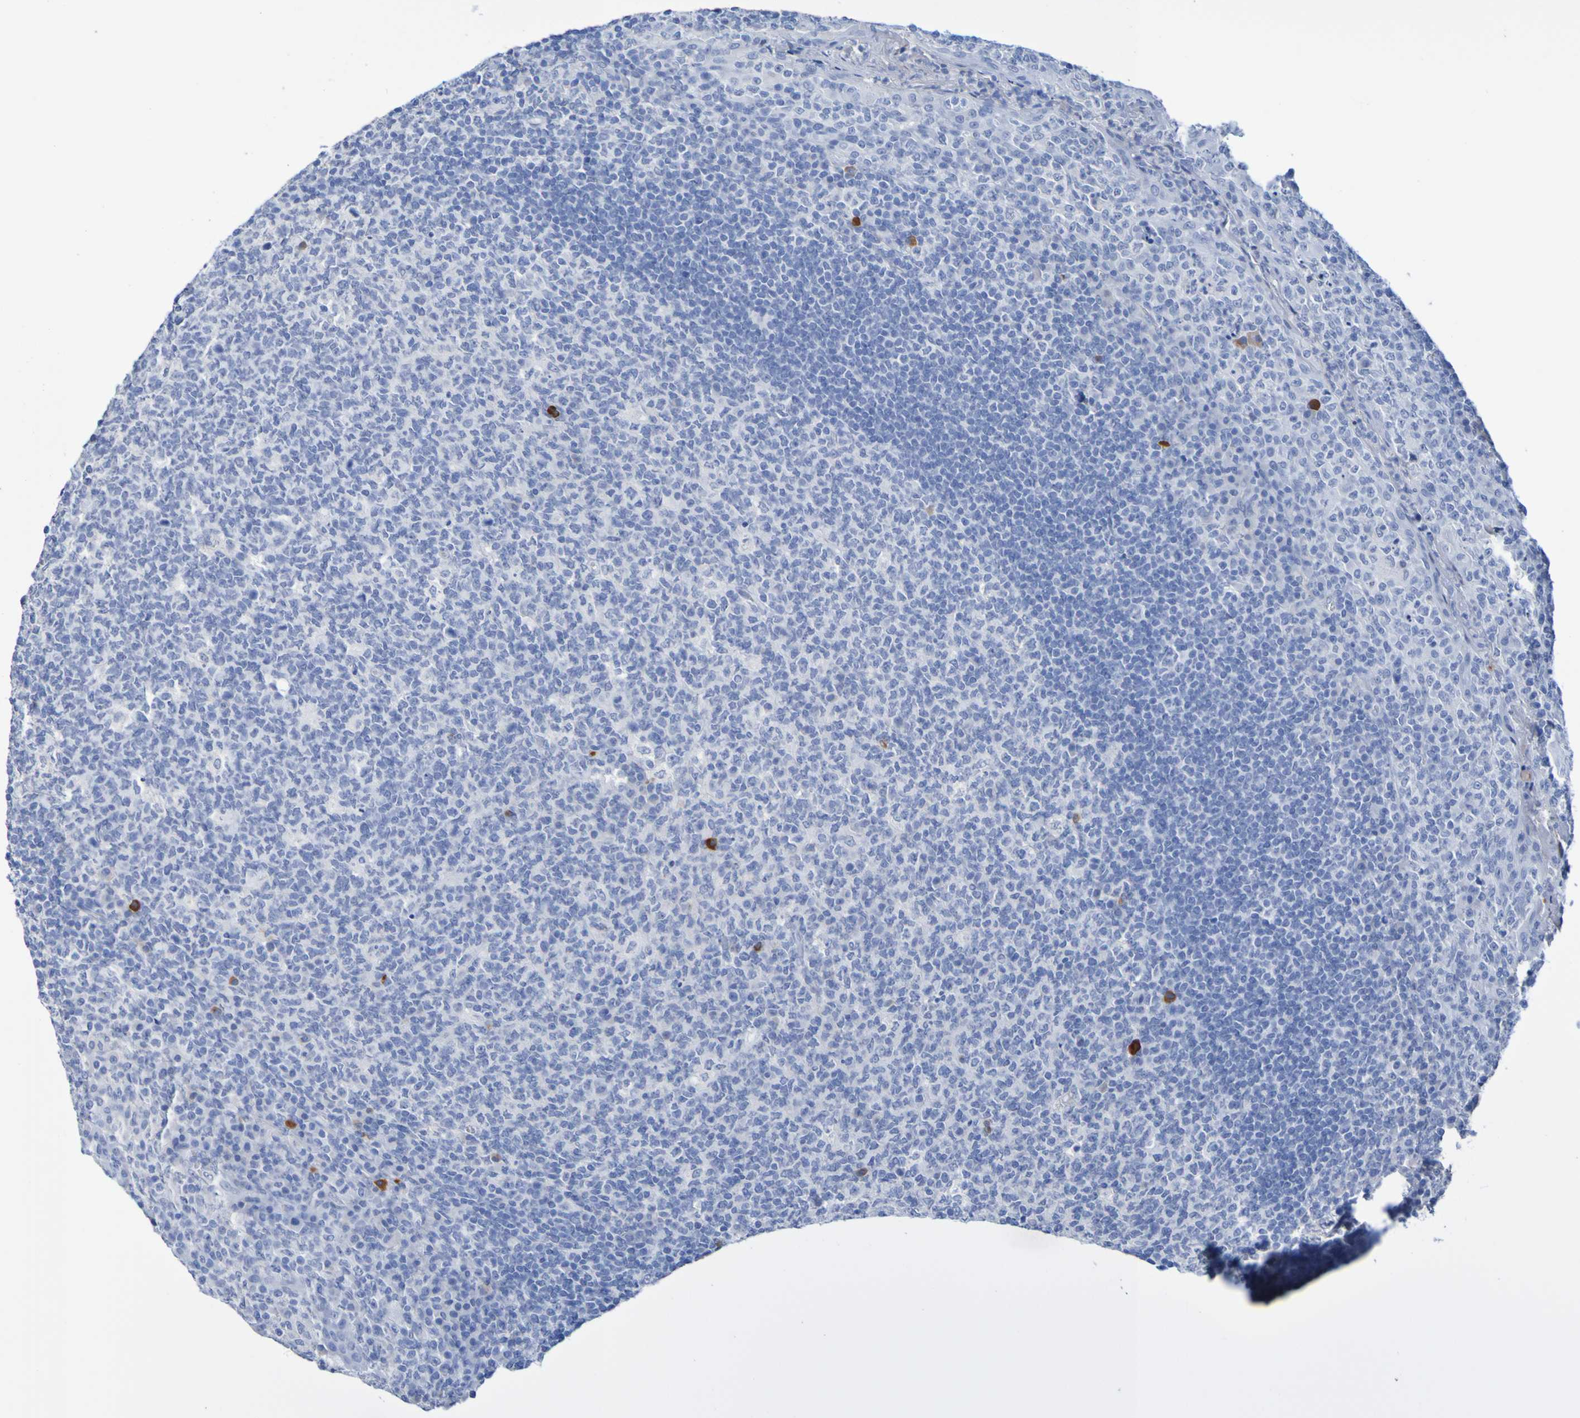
{"staining": {"intensity": "negative", "quantity": "none", "location": "none"}, "tissue": "tonsil", "cell_type": "Germinal center cells", "image_type": "normal", "snomed": [{"axis": "morphology", "description": "Normal tissue, NOS"}, {"axis": "topography", "description": "Tonsil"}], "caption": "Immunohistochemical staining of benign tonsil shows no significant staining in germinal center cells.", "gene": "SGCB", "patient": {"sex": "male", "age": 17}}